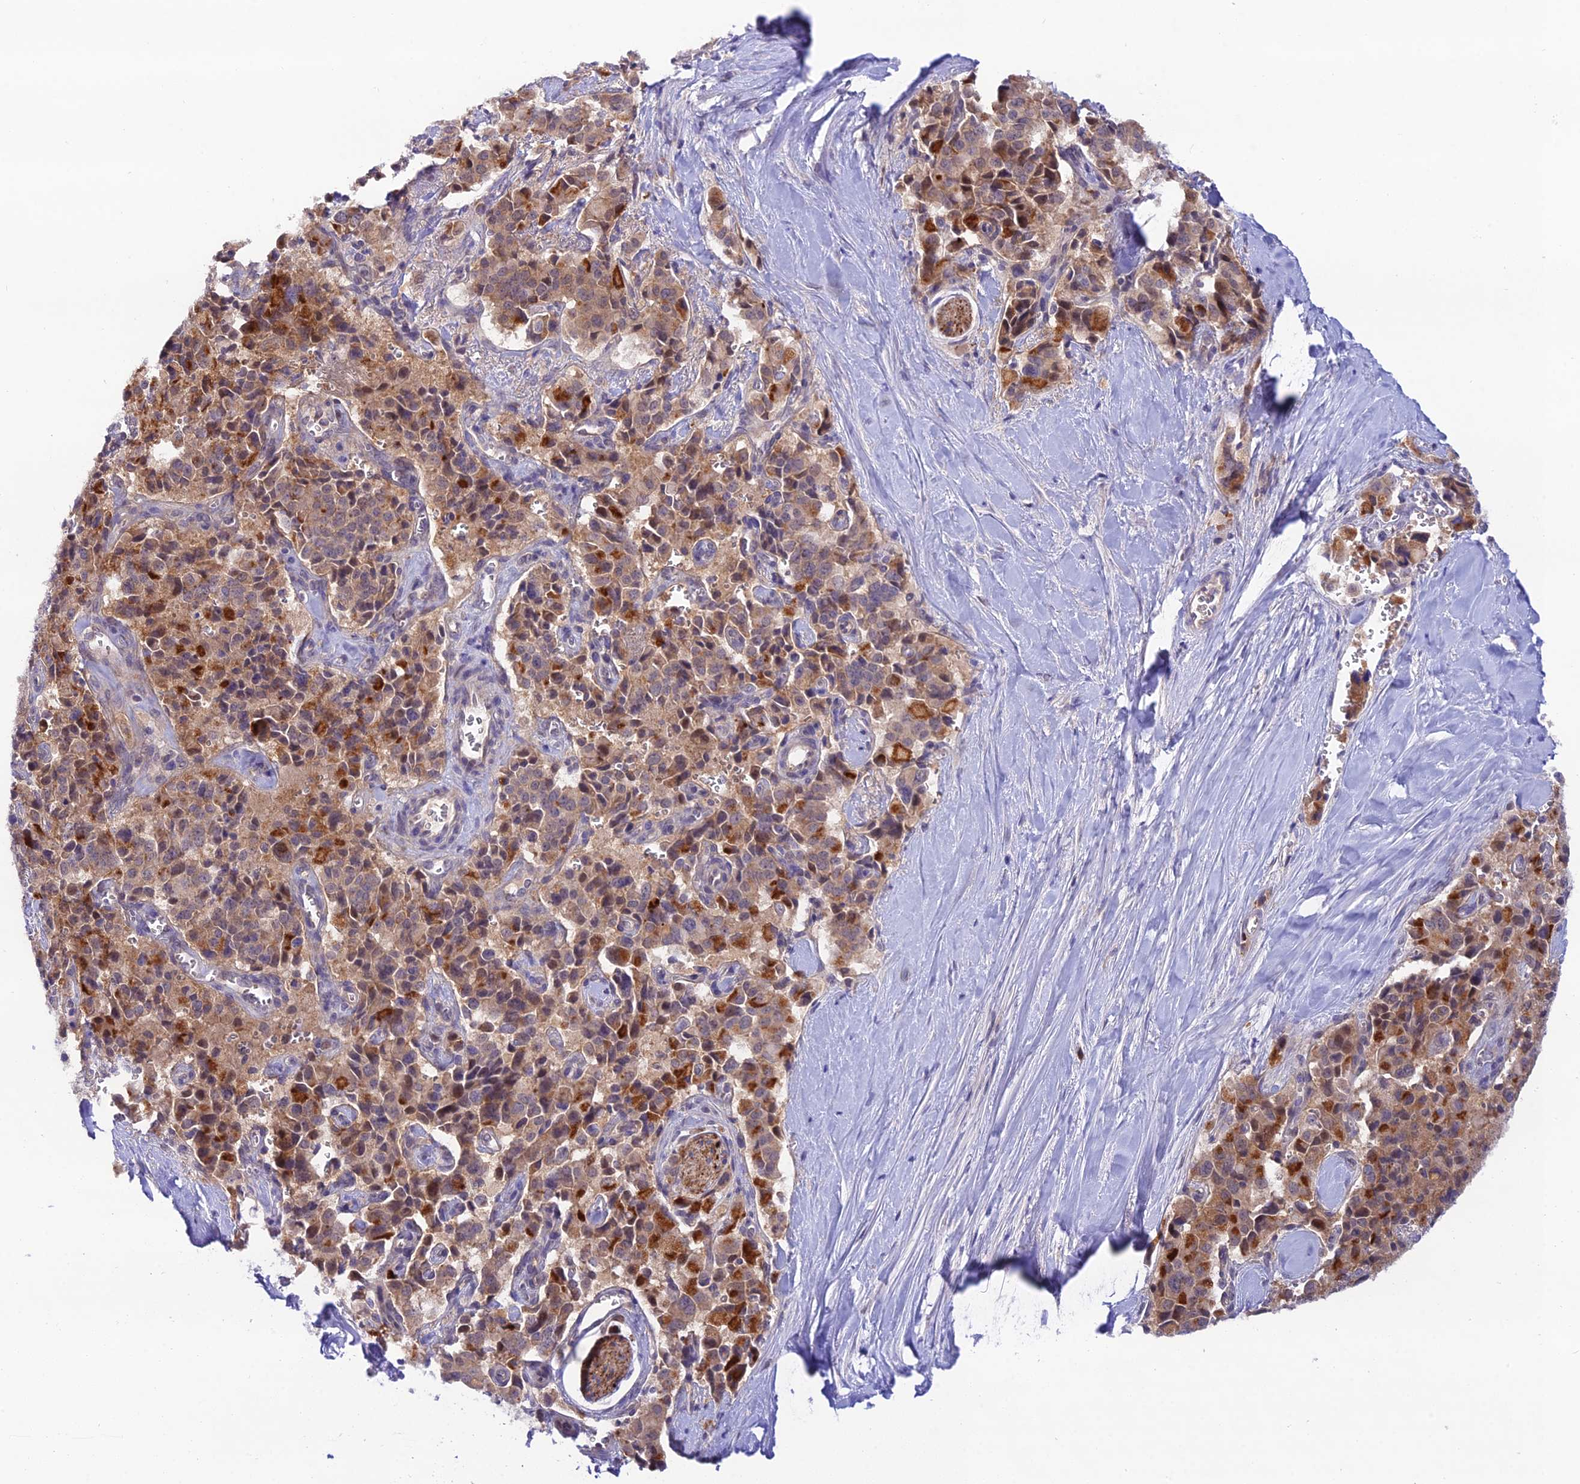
{"staining": {"intensity": "strong", "quantity": "<25%", "location": "cytoplasmic/membranous"}, "tissue": "pancreatic cancer", "cell_type": "Tumor cells", "image_type": "cancer", "snomed": [{"axis": "morphology", "description": "Adenocarcinoma, NOS"}, {"axis": "topography", "description": "Pancreas"}], "caption": "Human pancreatic cancer (adenocarcinoma) stained for a protein (brown) displays strong cytoplasmic/membranous positive expression in approximately <25% of tumor cells.", "gene": "TRIM40", "patient": {"sex": "male", "age": 65}}